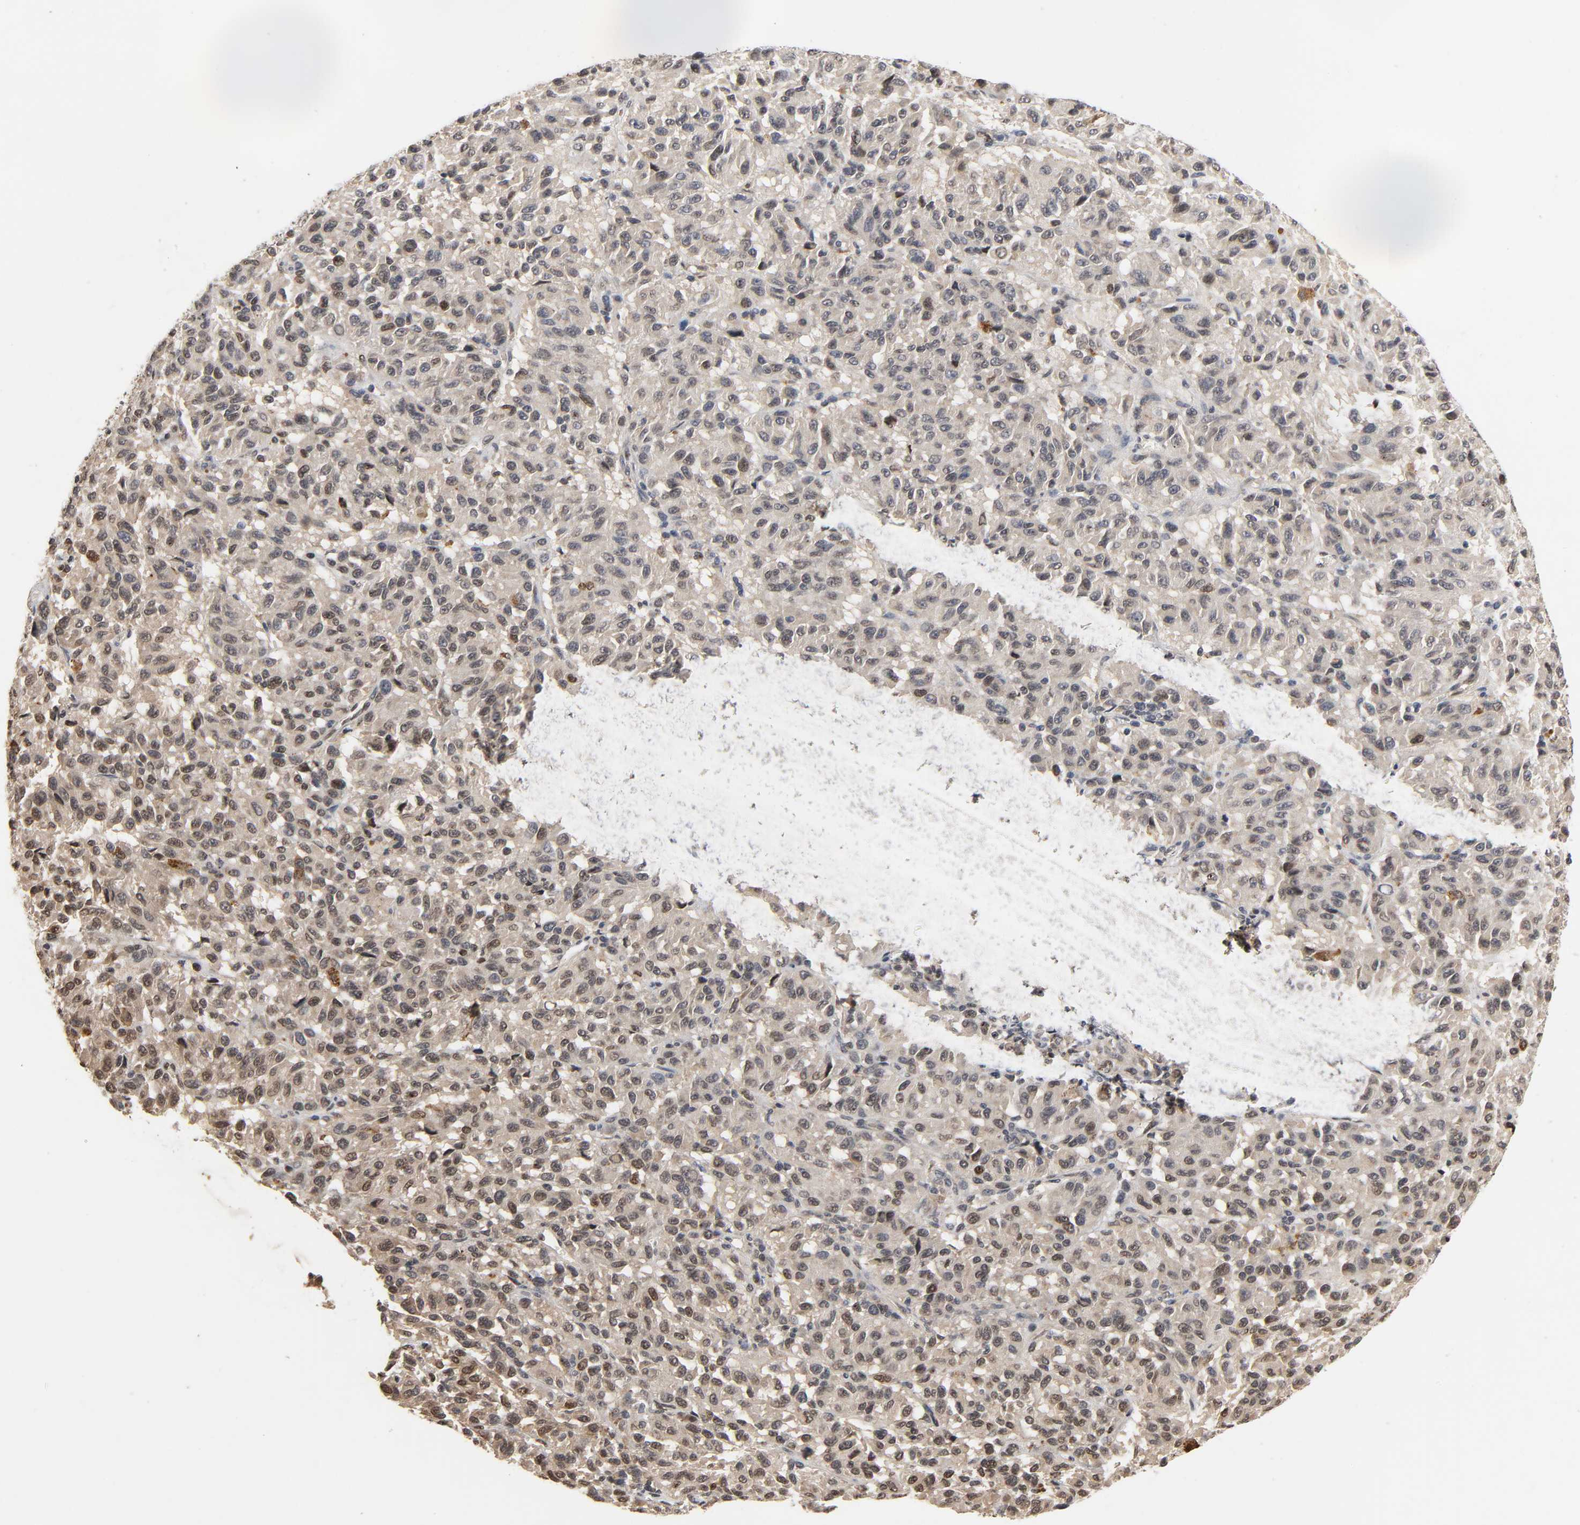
{"staining": {"intensity": "moderate", "quantity": "25%-75%", "location": "nuclear"}, "tissue": "melanoma", "cell_type": "Tumor cells", "image_type": "cancer", "snomed": [{"axis": "morphology", "description": "Malignant melanoma, Metastatic site"}, {"axis": "topography", "description": "Lung"}], "caption": "This is an image of IHC staining of melanoma, which shows moderate expression in the nuclear of tumor cells.", "gene": "UBC", "patient": {"sex": "male", "age": 64}}